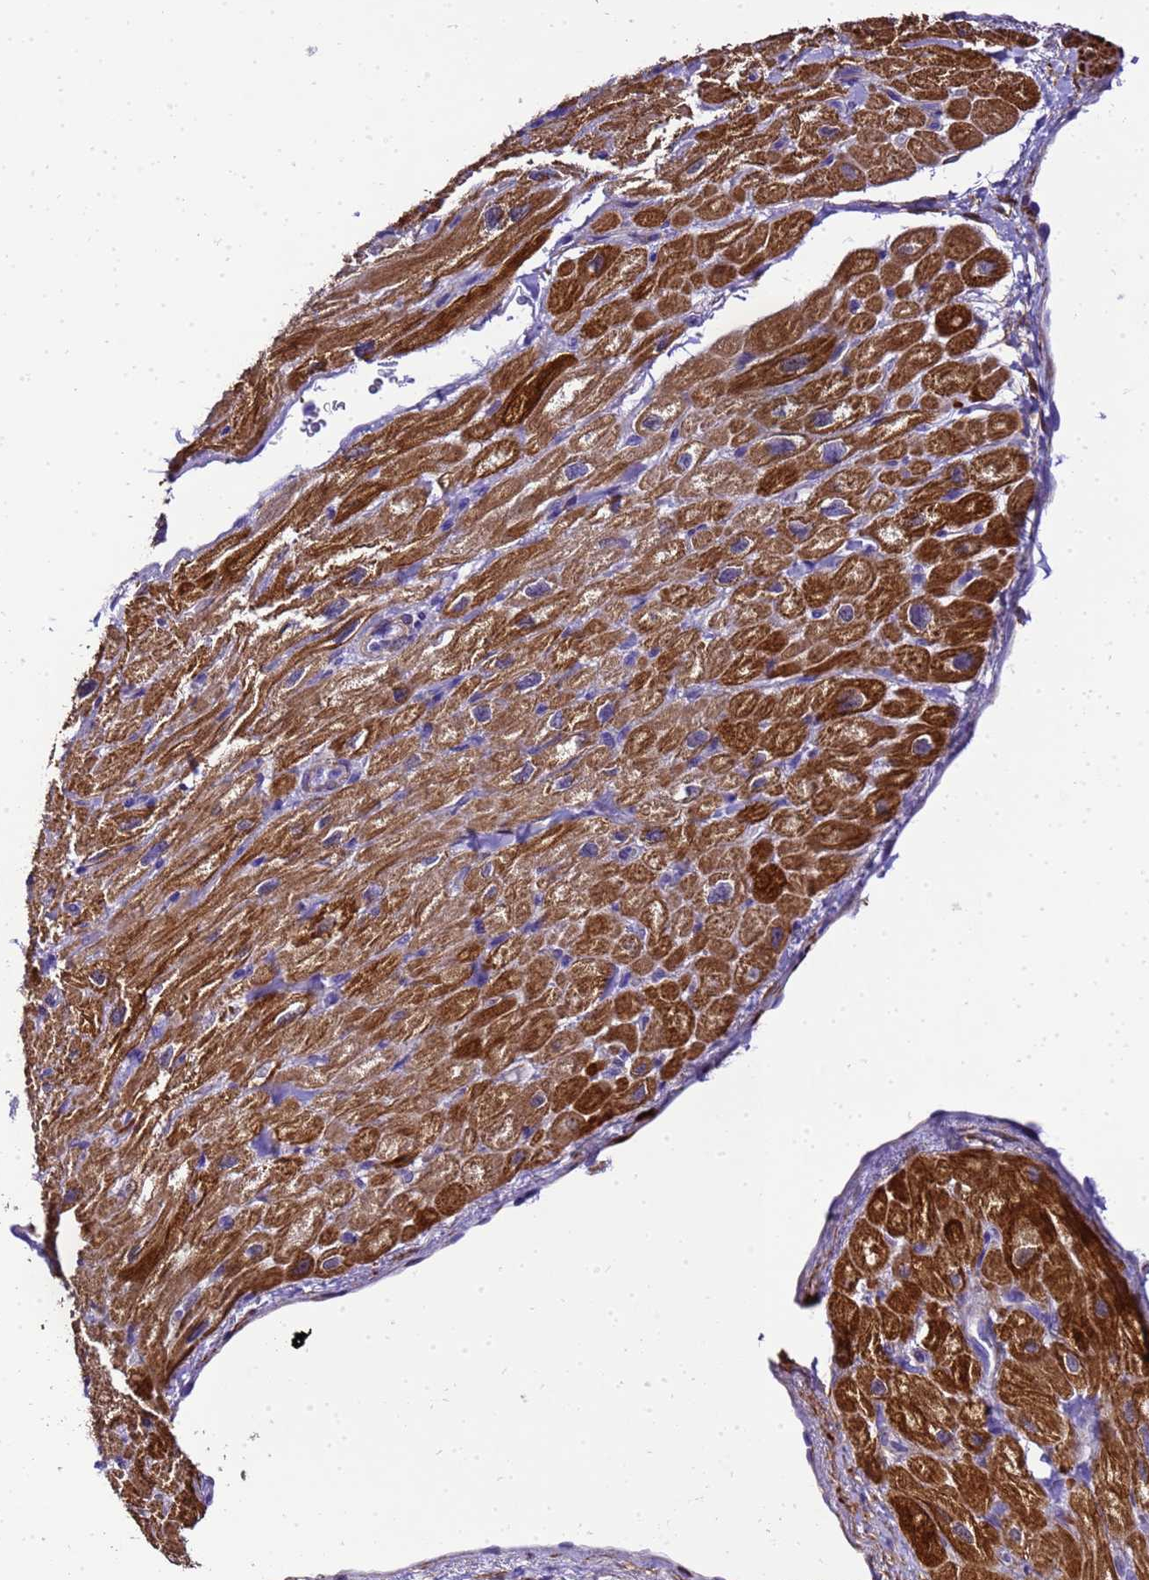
{"staining": {"intensity": "strong", "quantity": ">75%", "location": "cytoplasmic/membranous"}, "tissue": "heart muscle", "cell_type": "Cardiomyocytes", "image_type": "normal", "snomed": [{"axis": "morphology", "description": "Normal tissue, NOS"}, {"axis": "topography", "description": "Heart"}], "caption": "Immunohistochemistry micrograph of unremarkable heart muscle stained for a protein (brown), which demonstrates high levels of strong cytoplasmic/membranous staining in about >75% of cardiomyocytes.", "gene": "HSPB6", "patient": {"sex": "male", "age": 65}}